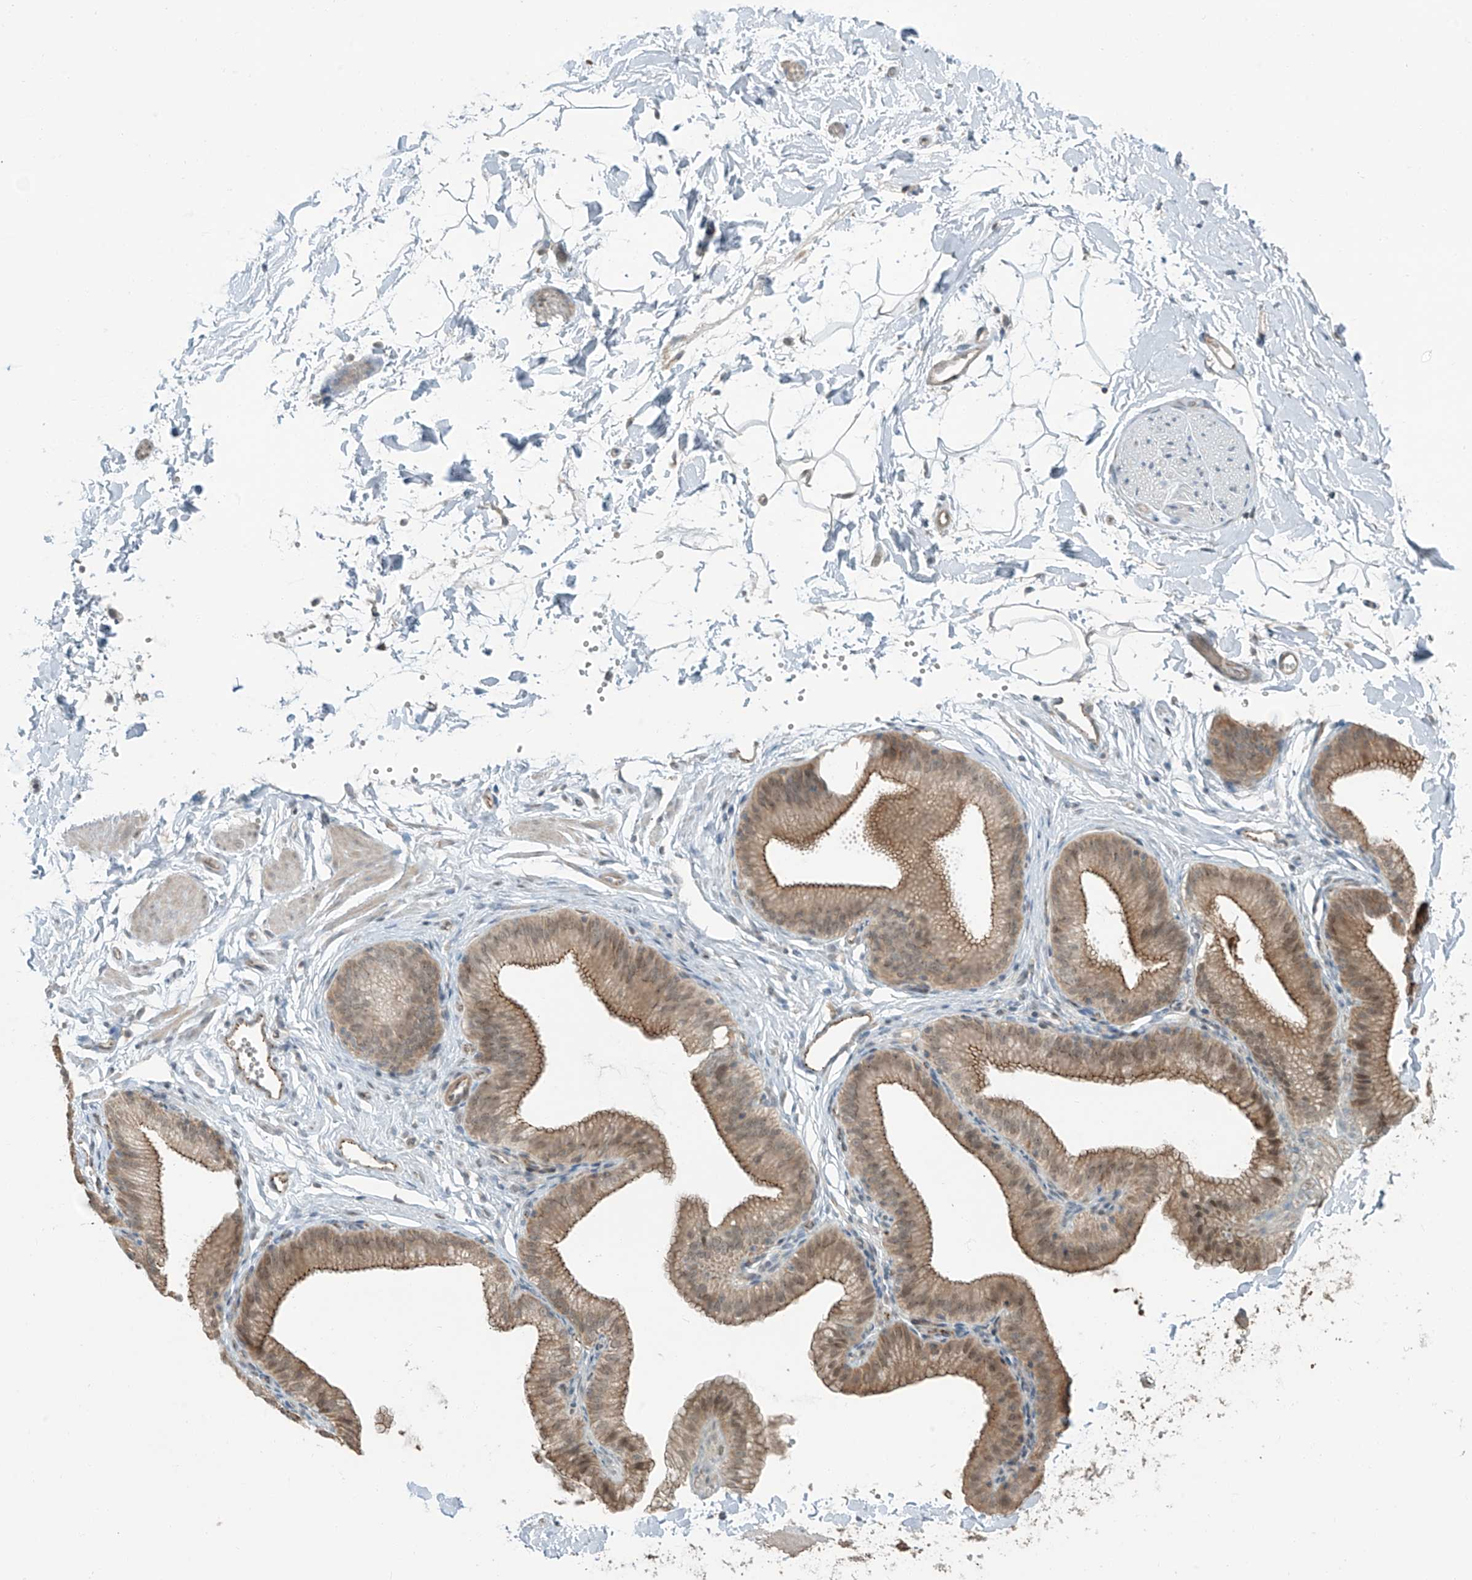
{"staining": {"intensity": "weak", "quantity": "25%-75%", "location": "nuclear"}, "tissue": "adipose tissue", "cell_type": "Adipocytes", "image_type": "normal", "snomed": [{"axis": "morphology", "description": "Normal tissue, NOS"}, {"axis": "topography", "description": "Gallbladder"}, {"axis": "topography", "description": "Peripheral nerve tissue"}], "caption": "Adipocytes demonstrate weak nuclear positivity in about 25%-75% of cells in benign adipose tissue. (Brightfield microscopy of DAB IHC at high magnification).", "gene": "ZNF16", "patient": {"sex": "male", "age": 38}}